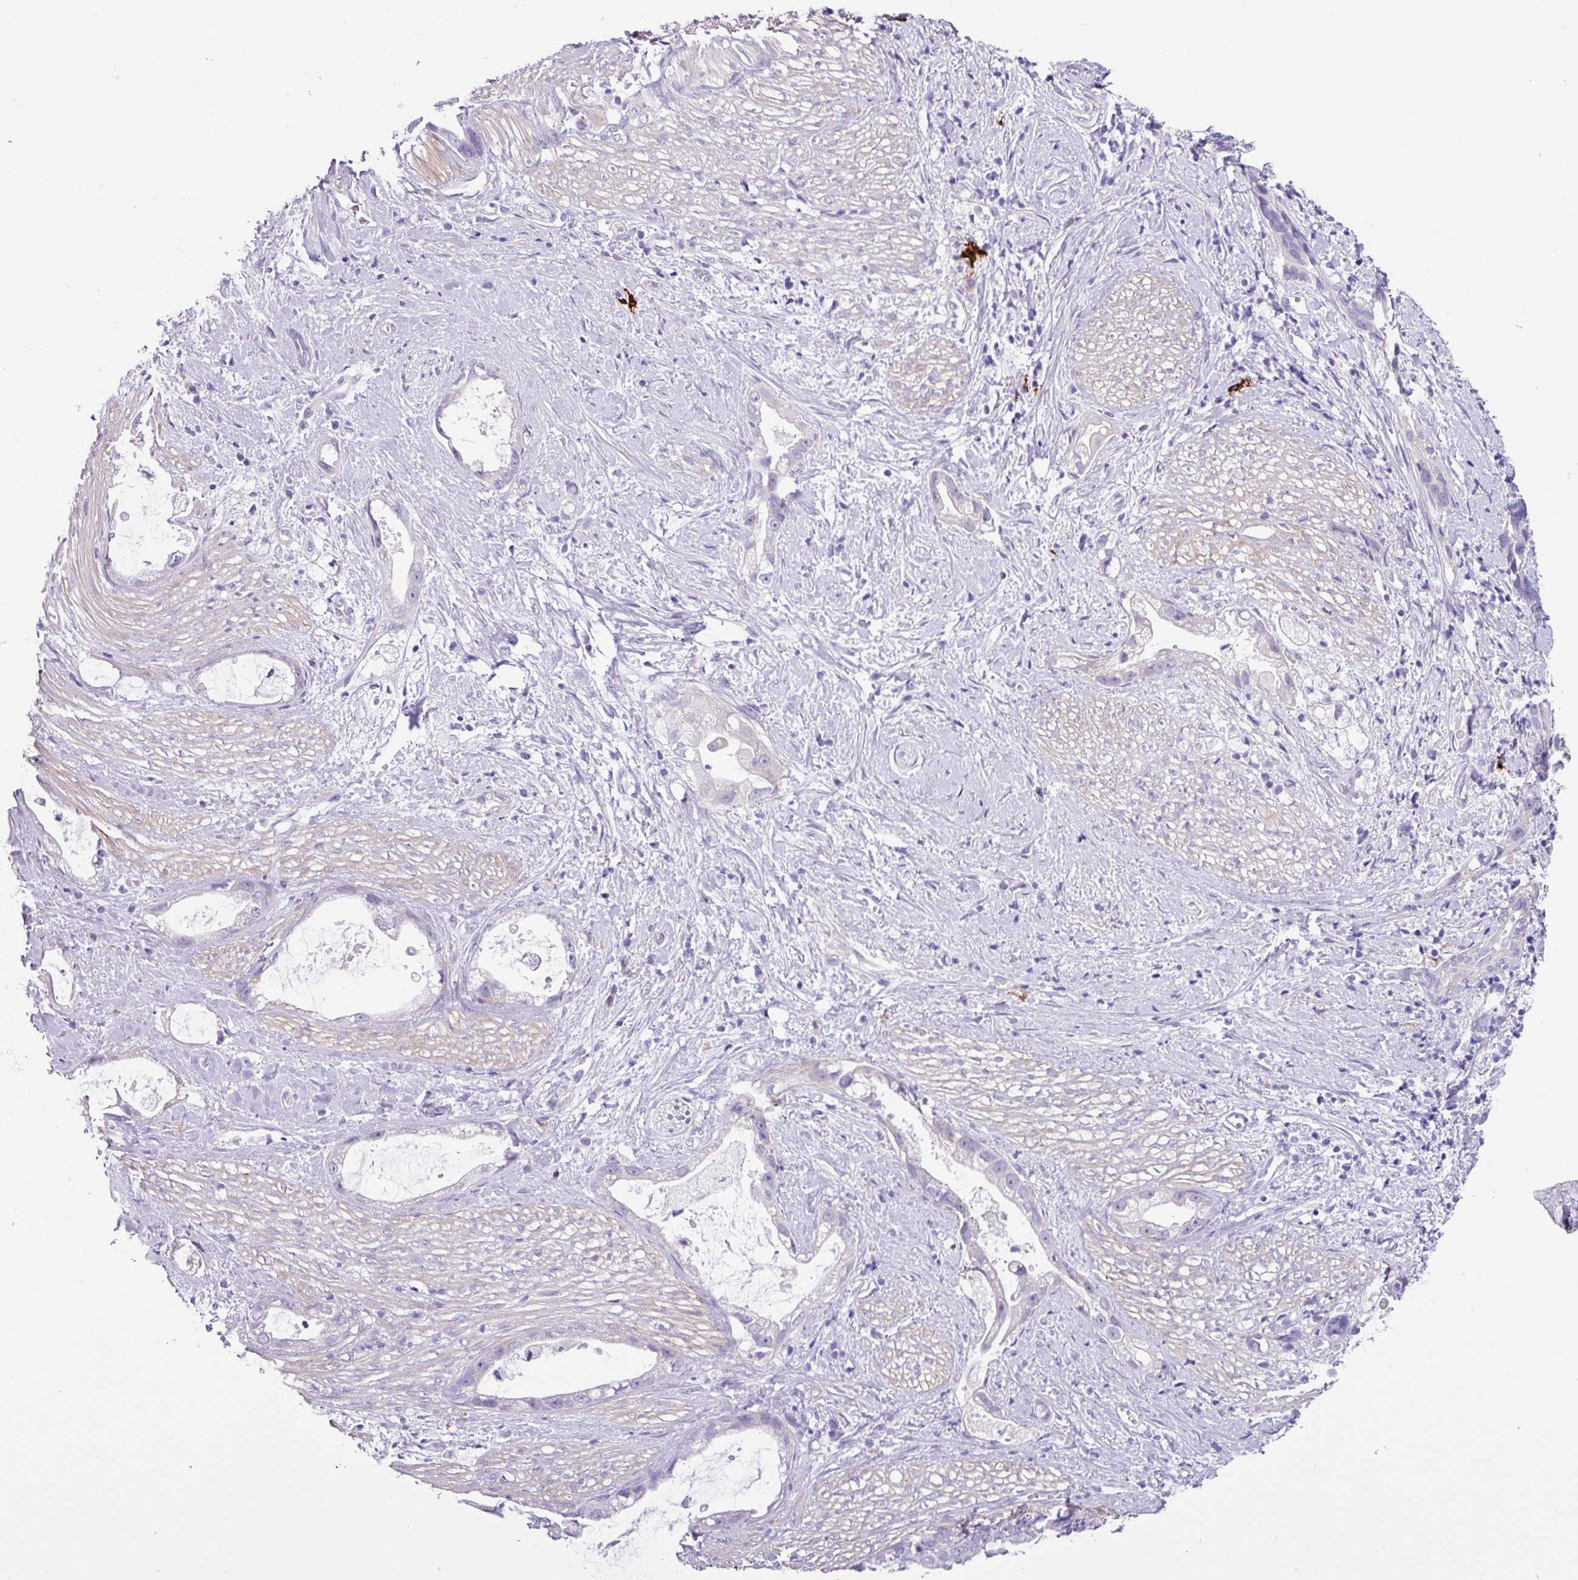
{"staining": {"intensity": "negative", "quantity": "none", "location": "none"}, "tissue": "stomach cancer", "cell_type": "Tumor cells", "image_type": "cancer", "snomed": [{"axis": "morphology", "description": "Adenocarcinoma, NOS"}, {"axis": "topography", "description": "Stomach"}], "caption": "High magnification brightfield microscopy of stomach adenocarcinoma stained with DAB (3,3'-diaminobenzidine) (brown) and counterstained with hematoxylin (blue): tumor cells show no significant expression.", "gene": "OTX1", "patient": {"sex": "male", "age": 55}}